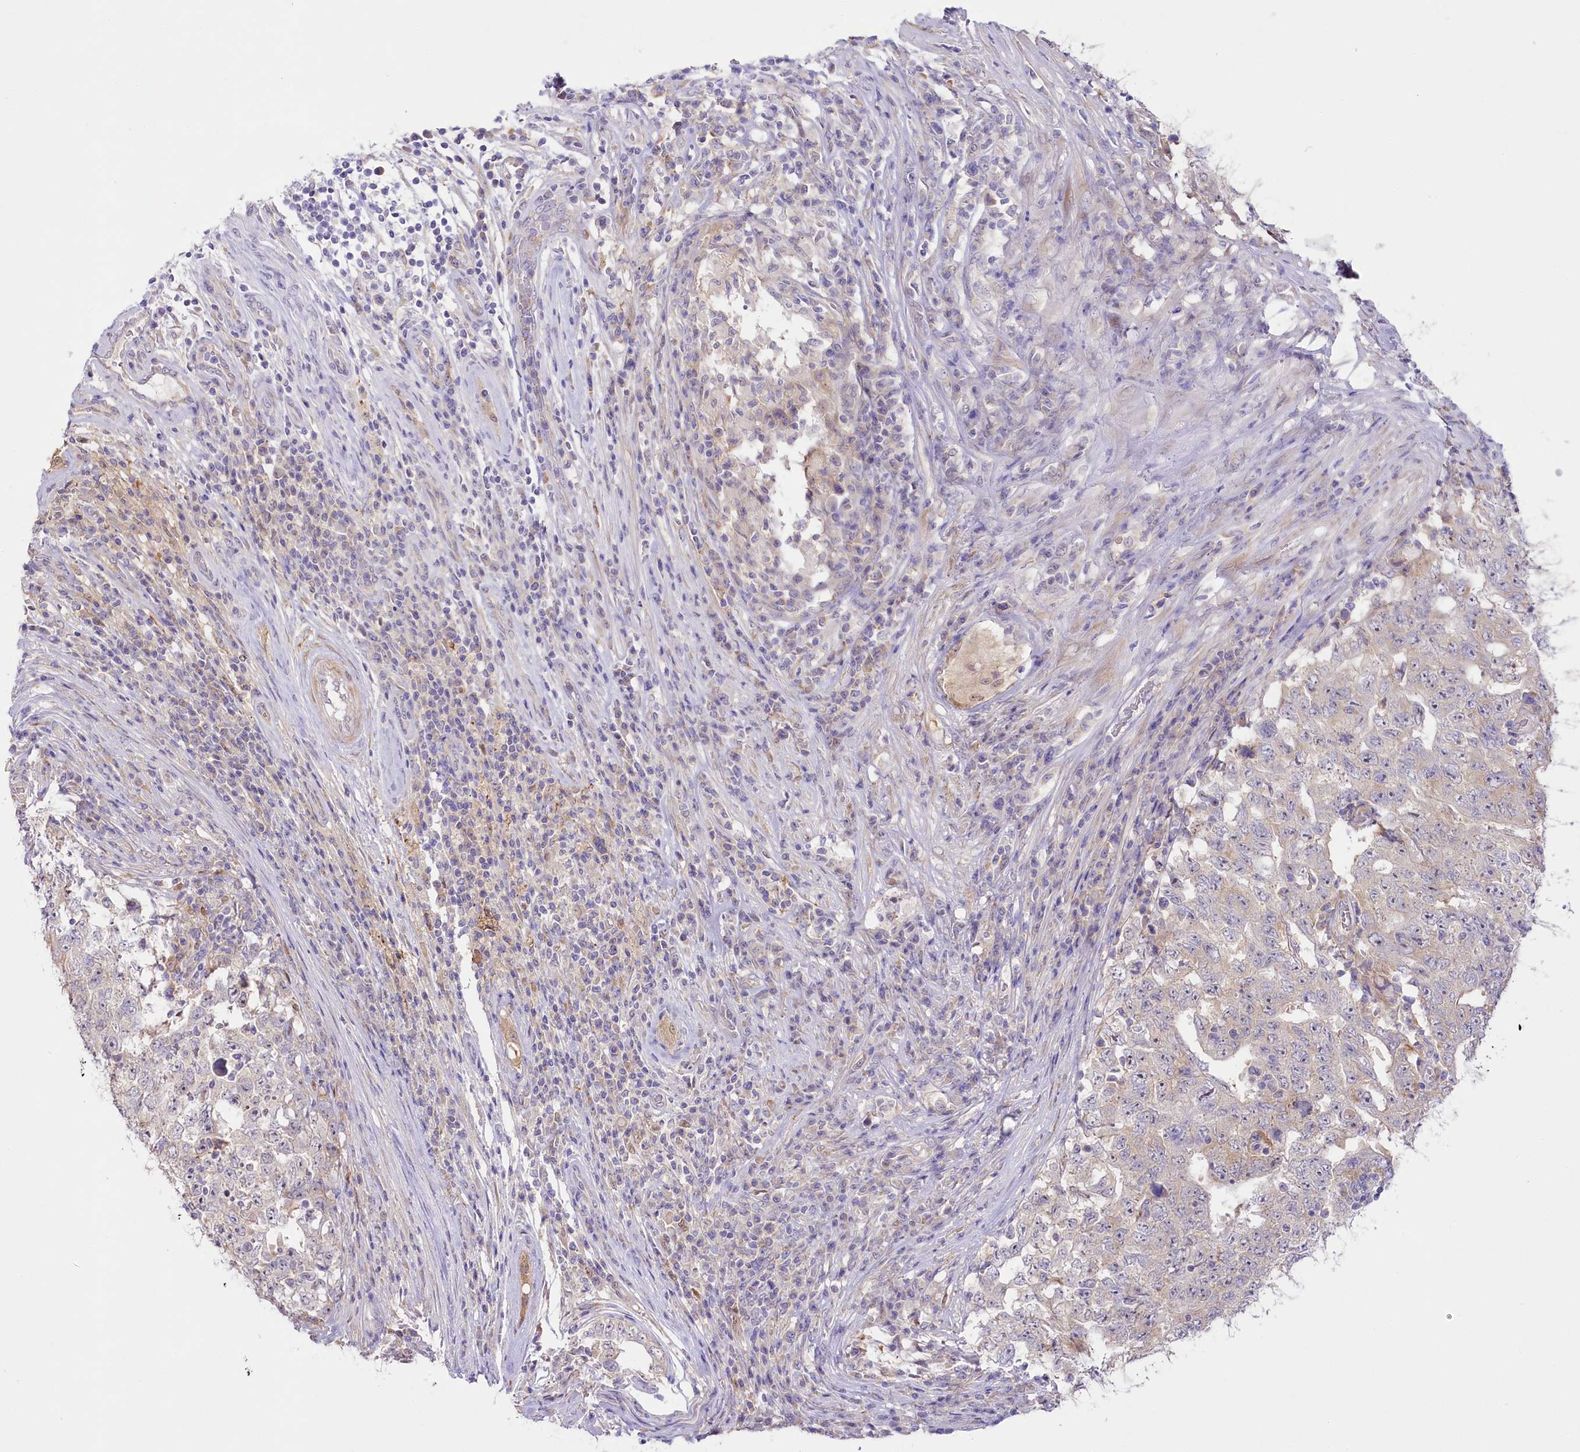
{"staining": {"intensity": "weak", "quantity": "25%-75%", "location": "cytoplasmic/membranous"}, "tissue": "testis cancer", "cell_type": "Tumor cells", "image_type": "cancer", "snomed": [{"axis": "morphology", "description": "Carcinoma, Embryonal, NOS"}, {"axis": "topography", "description": "Testis"}], "caption": "Testis cancer tissue reveals weak cytoplasmic/membranous expression in approximately 25%-75% of tumor cells, visualized by immunohistochemistry. Nuclei are stained in blue.", "gene": "MYOZ1", "patient": {"sex": "male", "age": 26}}